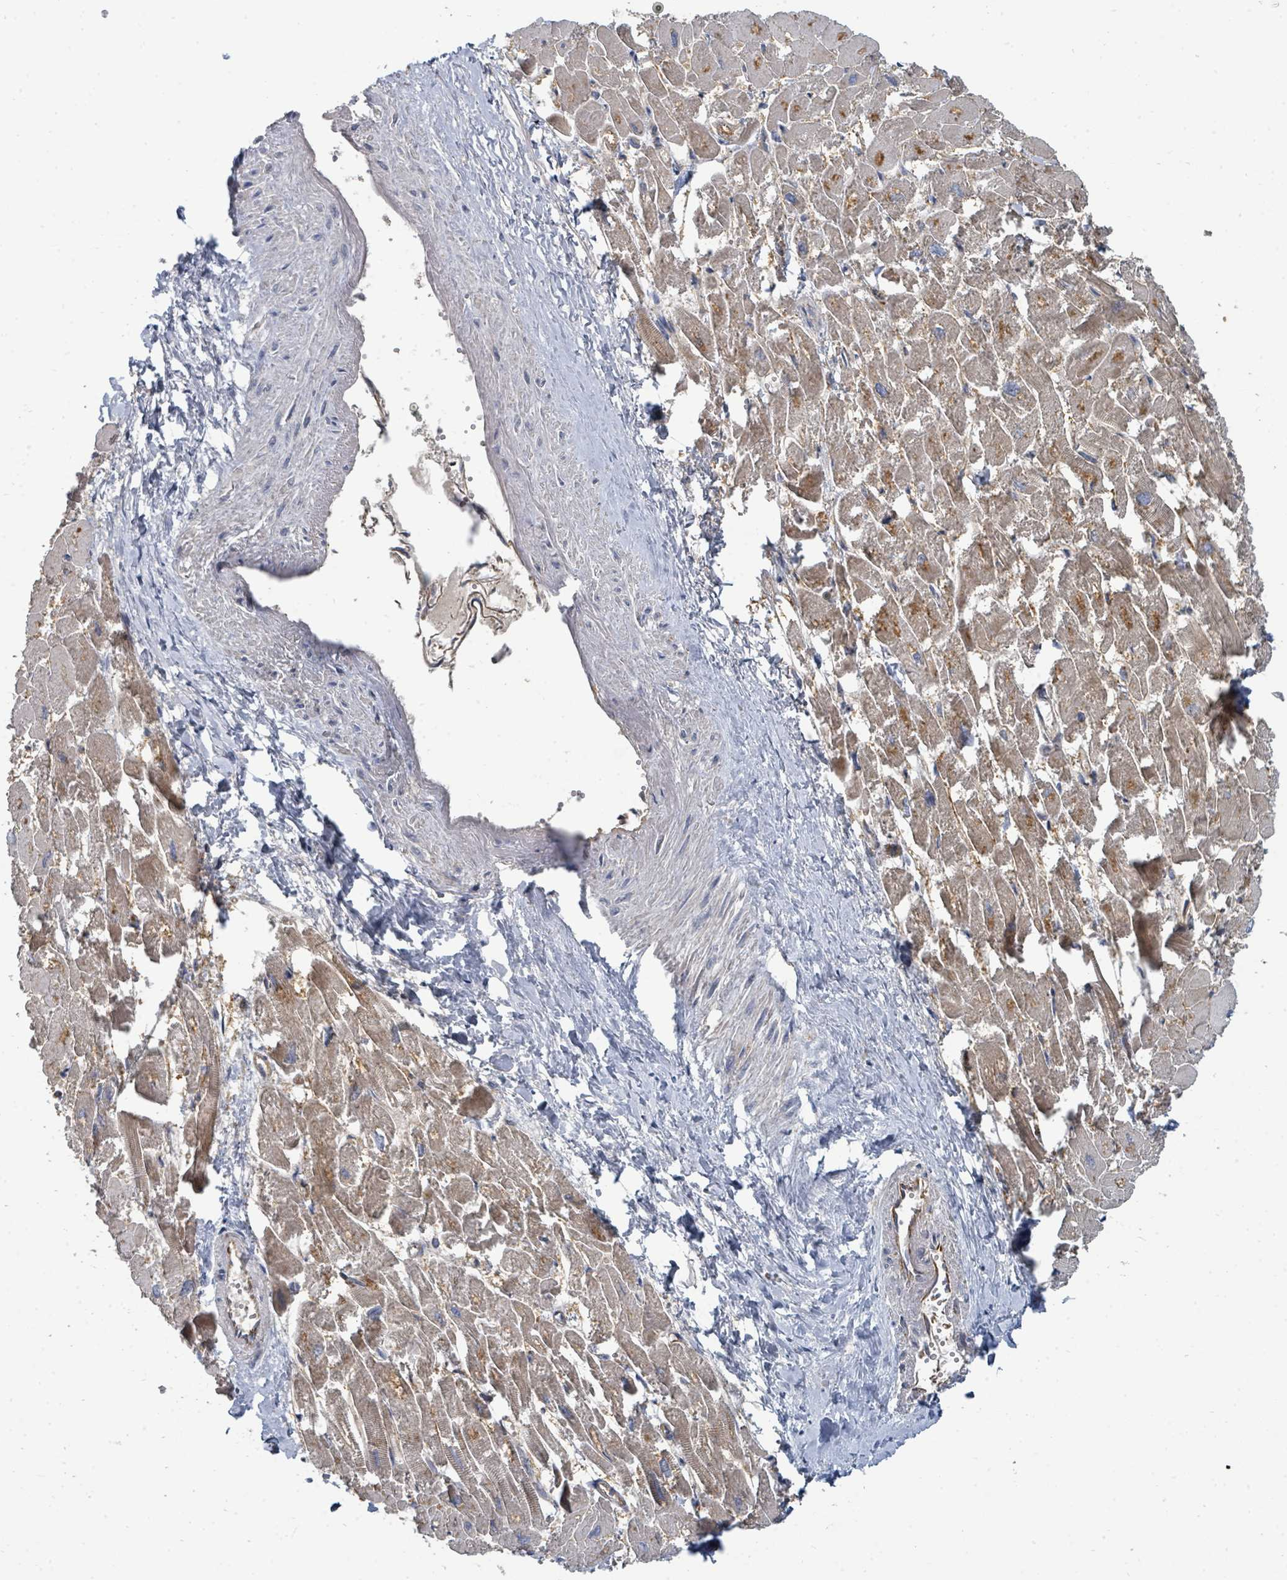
{"staining": {"intensity": "moderate", "quantity": ">75%", "location": "cytoplasmic/membranous"}, "tissue": "heart muscle", "cell_type": "Cardiomyocytes", "image_type": "normal", "snomed": [{"axis": "morphology", "description": "Normal tissue, NOS"}, {"axis": "topography", "description": "Heart"}], "caption": "High-magnification brightfield microscopy of benign heart muscle stained with DAB (brown) and counterstained with hematoxylin (blue). cardiomyocytes exhibit moderate cytoplasmic/membranous positivity is seen in approximately>75% of cells. (DAB IHC with brightfield microscopy, high magnification).", "gene": "BOLA2B", "patient": {"sex": "male", "age": 54}}